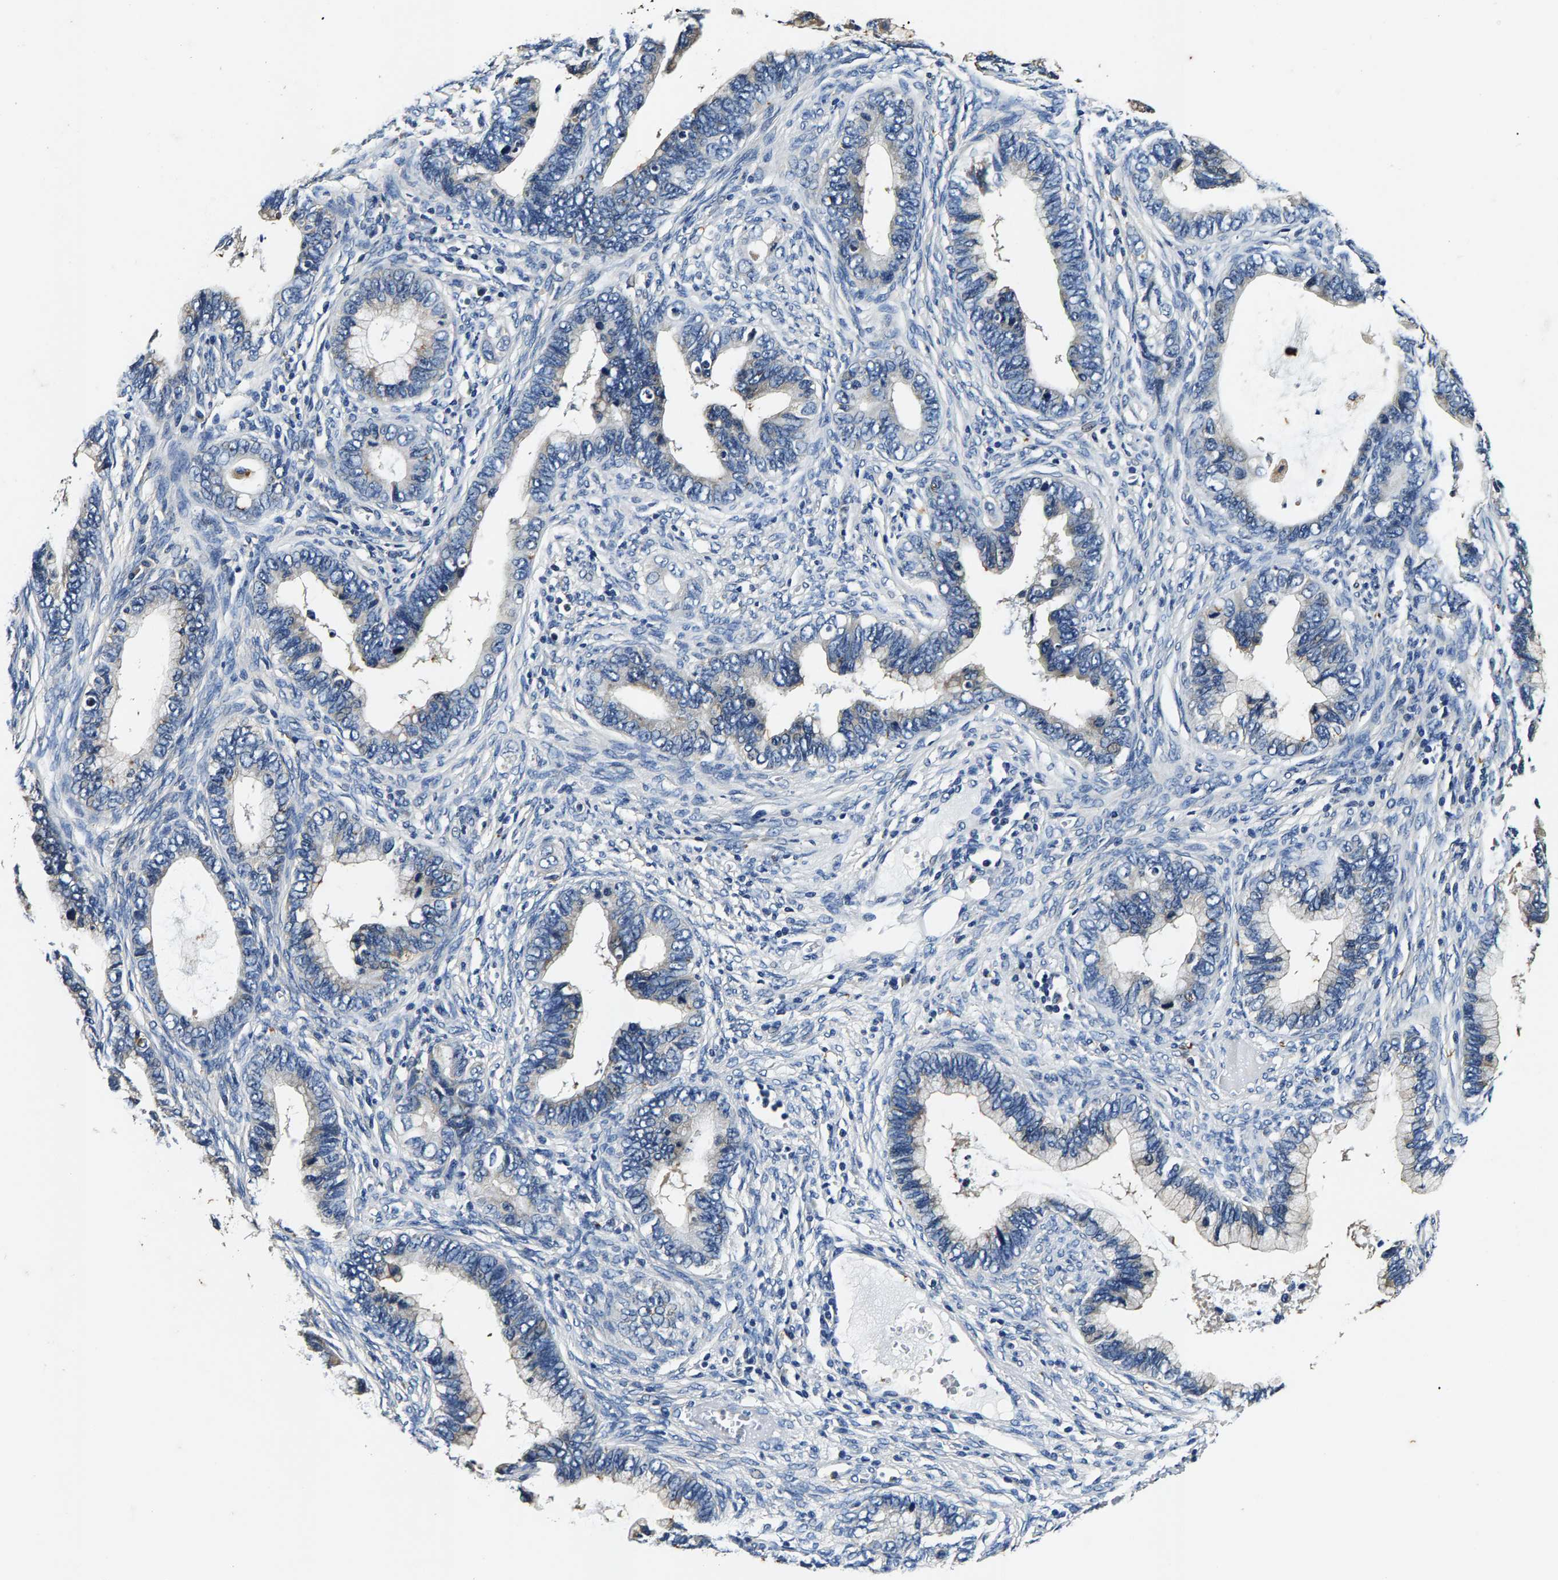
{"staining": {"intensity": "negative", "quantity": "none", "location": "none"}, "tissue": "cervical cancer", "cell_type": "Tumor cells", "image_type": "cancer", "snomed": [{"axis": "morphology", "description": "Adenocarcinoma, NOS"}, {"axis": "topography", "description": "Cervix"}], "caption": "The image displays no significant positivity in tumor cells of adenocarcinoma (cervical). (Brightfield microscopy of DAB immunohistochemistry at high magnification).", "gene": "PI4KB", "patient": {"sex": "female", "age": 44}}